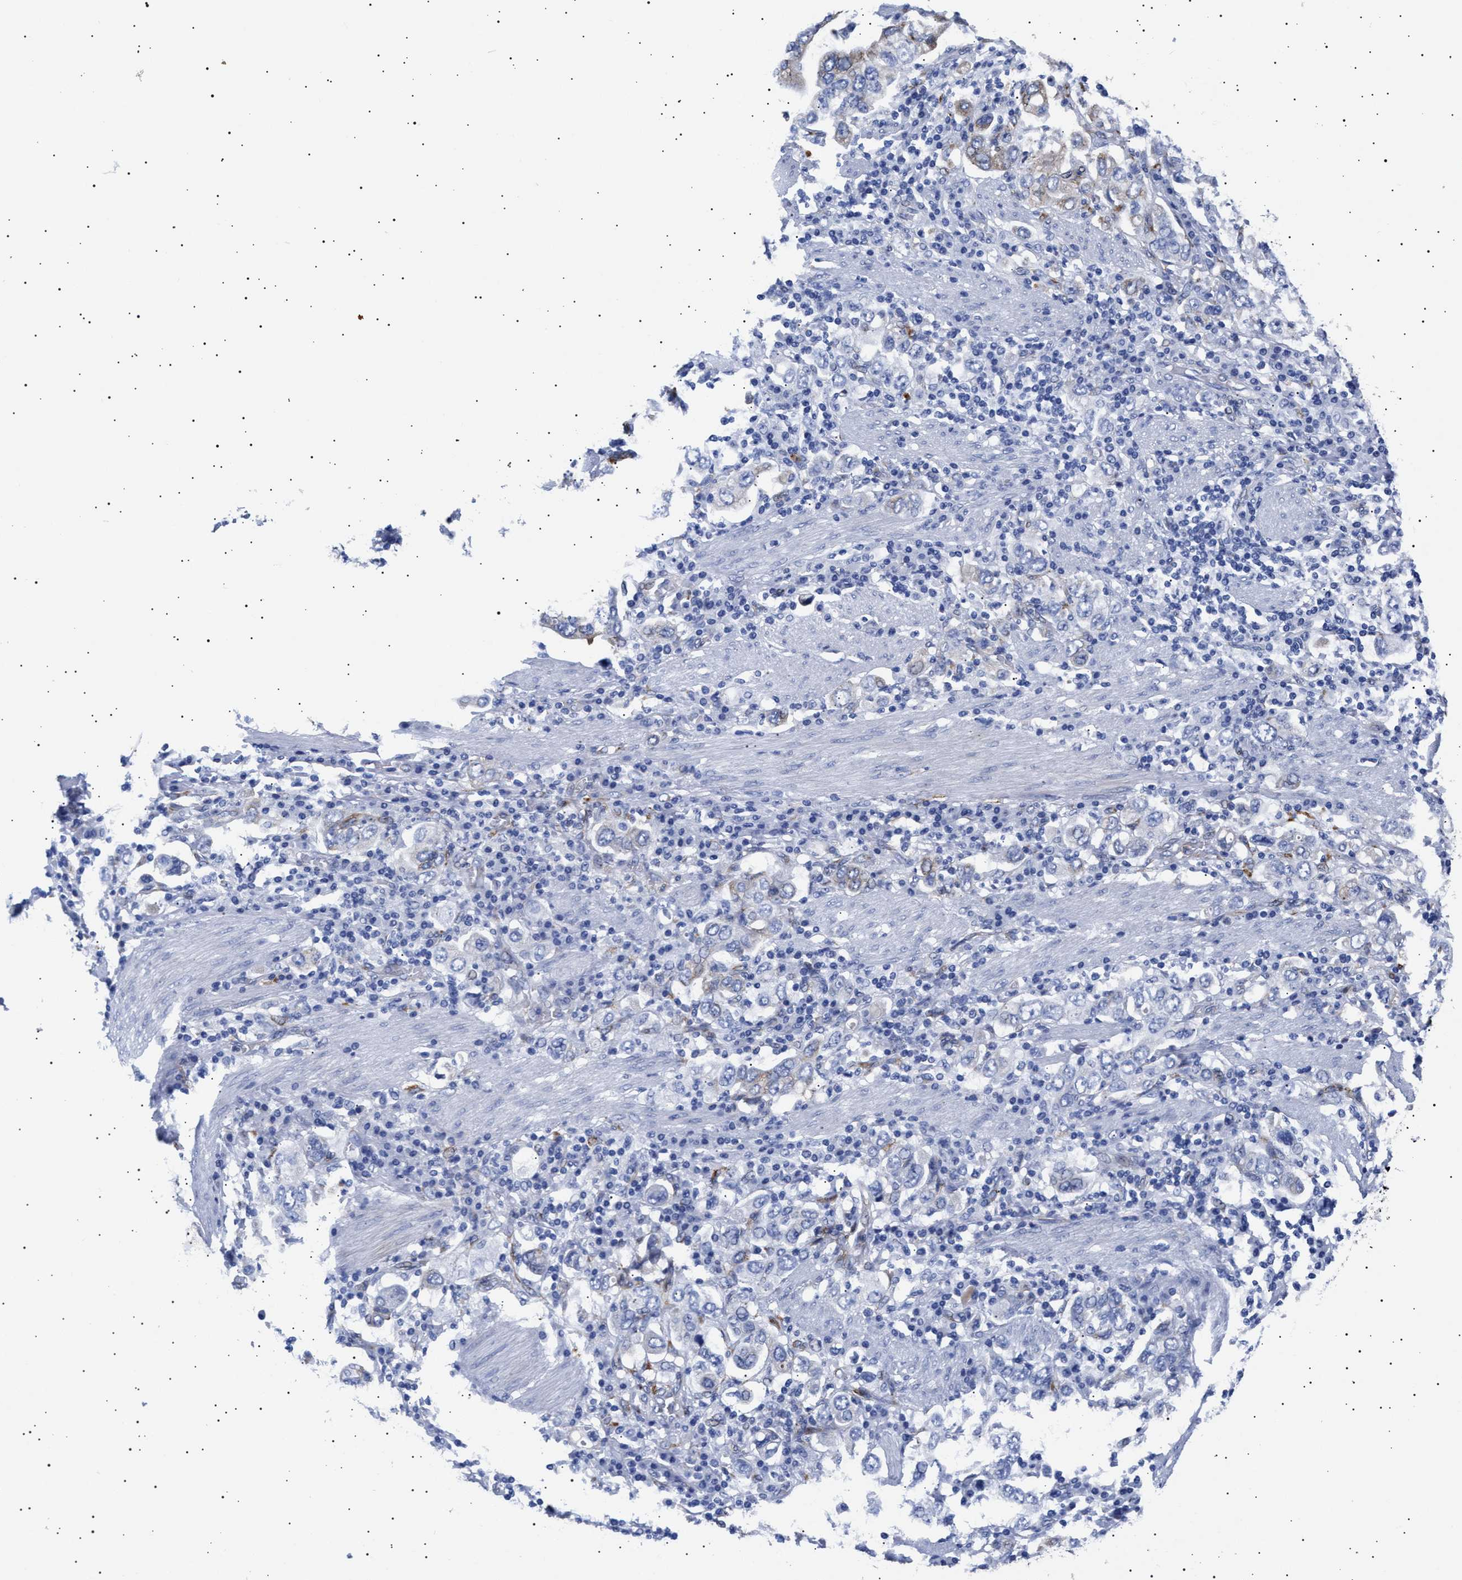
{"staining": {"intensity": "negative", "quantity": "none", "location": "none"}, "tissue": "stomach cancer", "cell_type": "Tumor cells", "image_type": "cancer", "snomed": [{"axis": "morphology", "description": "Adenocarcinoma, NOS"}, {"axis": "topography", "description": "Stomach, upper"}], "caption": "IHC histopathology image of stomach cancer stained for a protein (brown), which displays no positivity in tumor cells.", "gene": "HEMGN", "patient": {"sex": "male", "age": 62}}